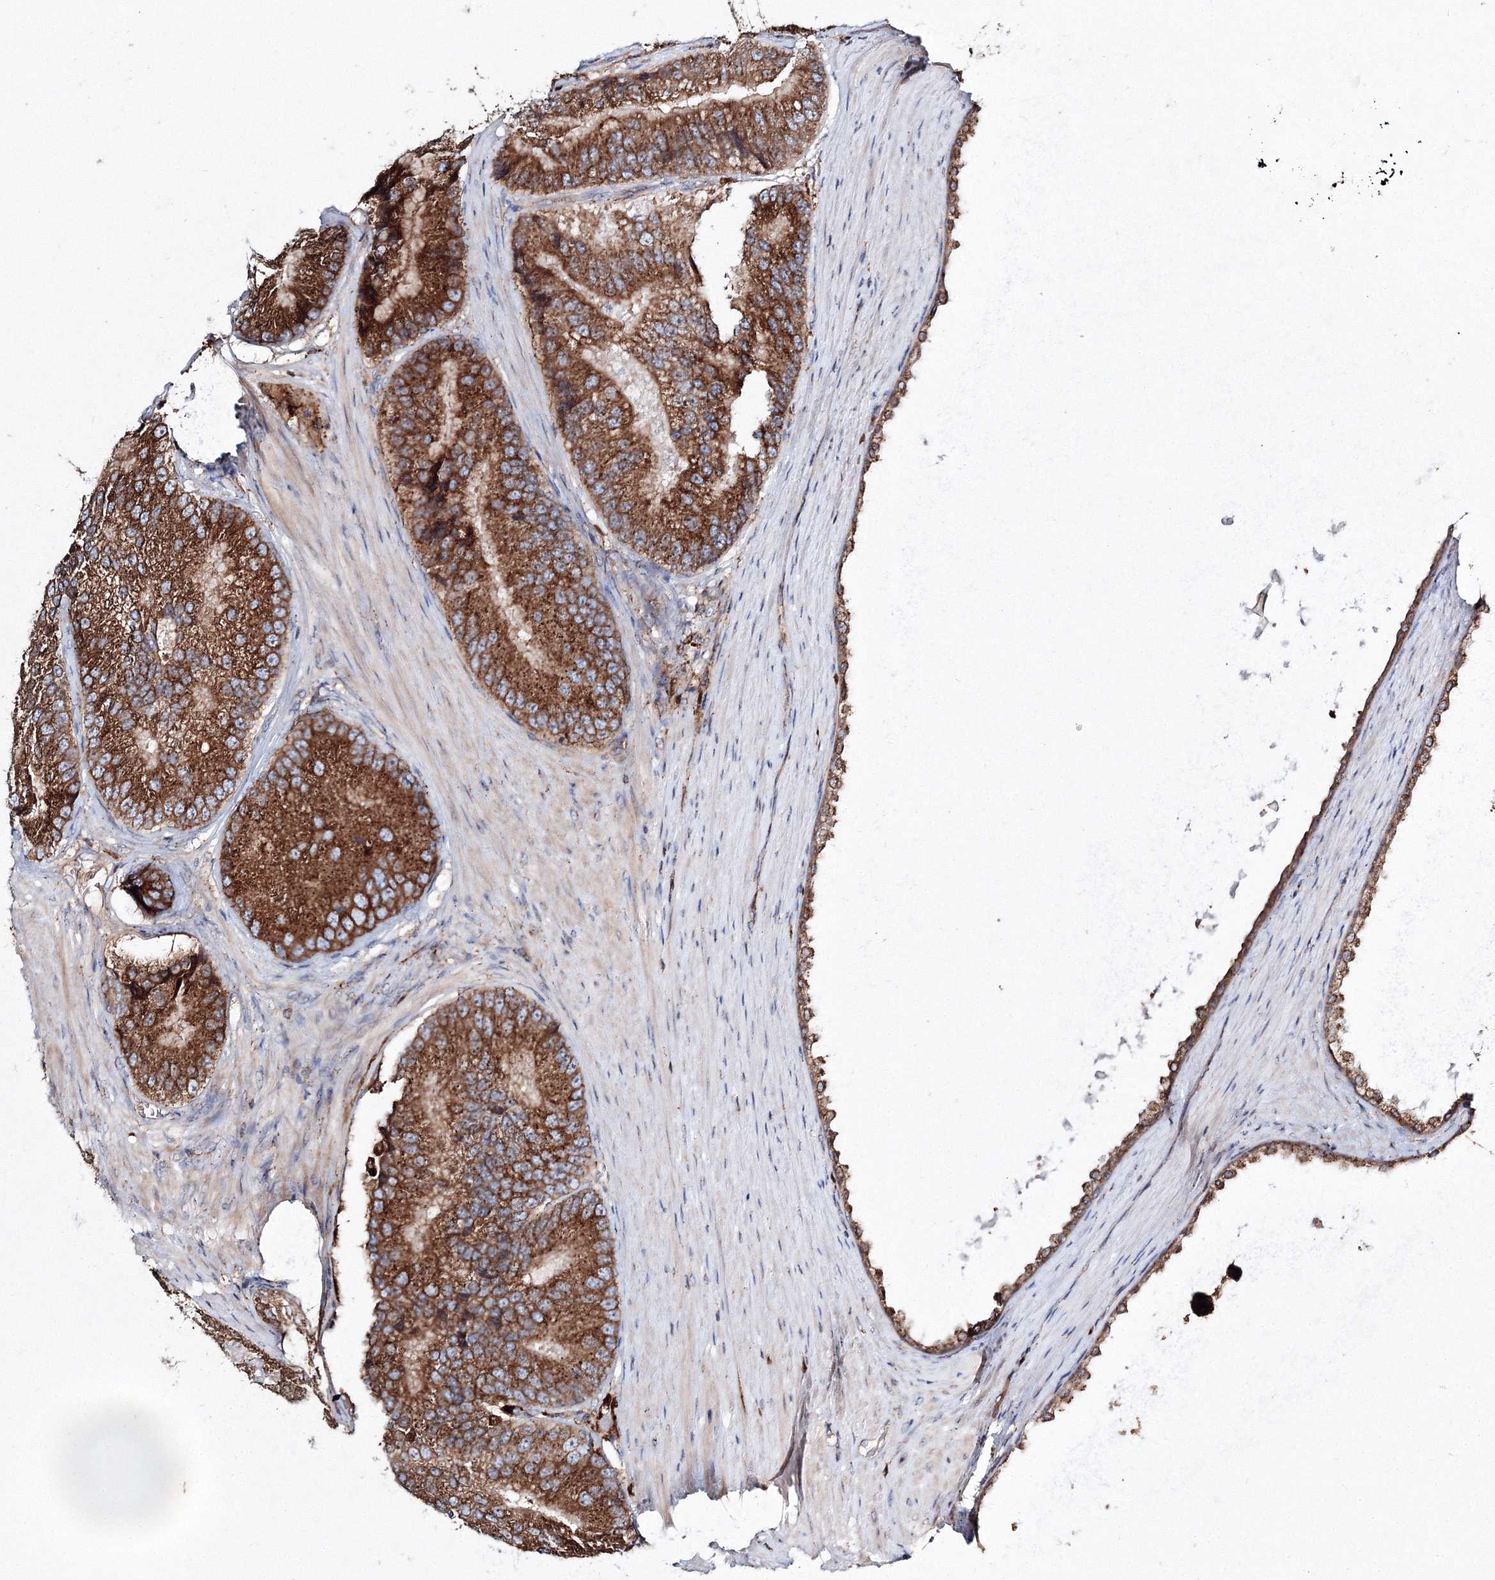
{"staining": {"intensity": "strong", "quantity": ">75%", "location": "cytoplasmic/membranous"}, "tissue": "prostate cancer", "cell_type": "Tumor cells", "image_type": "cancer", "snomed": [{"axis": "morphology", "description": "Adenocarcinoma, High grade"}, {"axis": "topography", "description": "Prostate"}], "caption": "The micrograph demonstrates immunohistochemical staining of prostate adenocarcinoma (high-grade). There is strong cytoplasmic/membranous expression is identified in approximately >75% of tumor cells. Nuclei are stained in blue.", "gene": "ARCN1", "patient": {"sex": "male", "age": 70}}